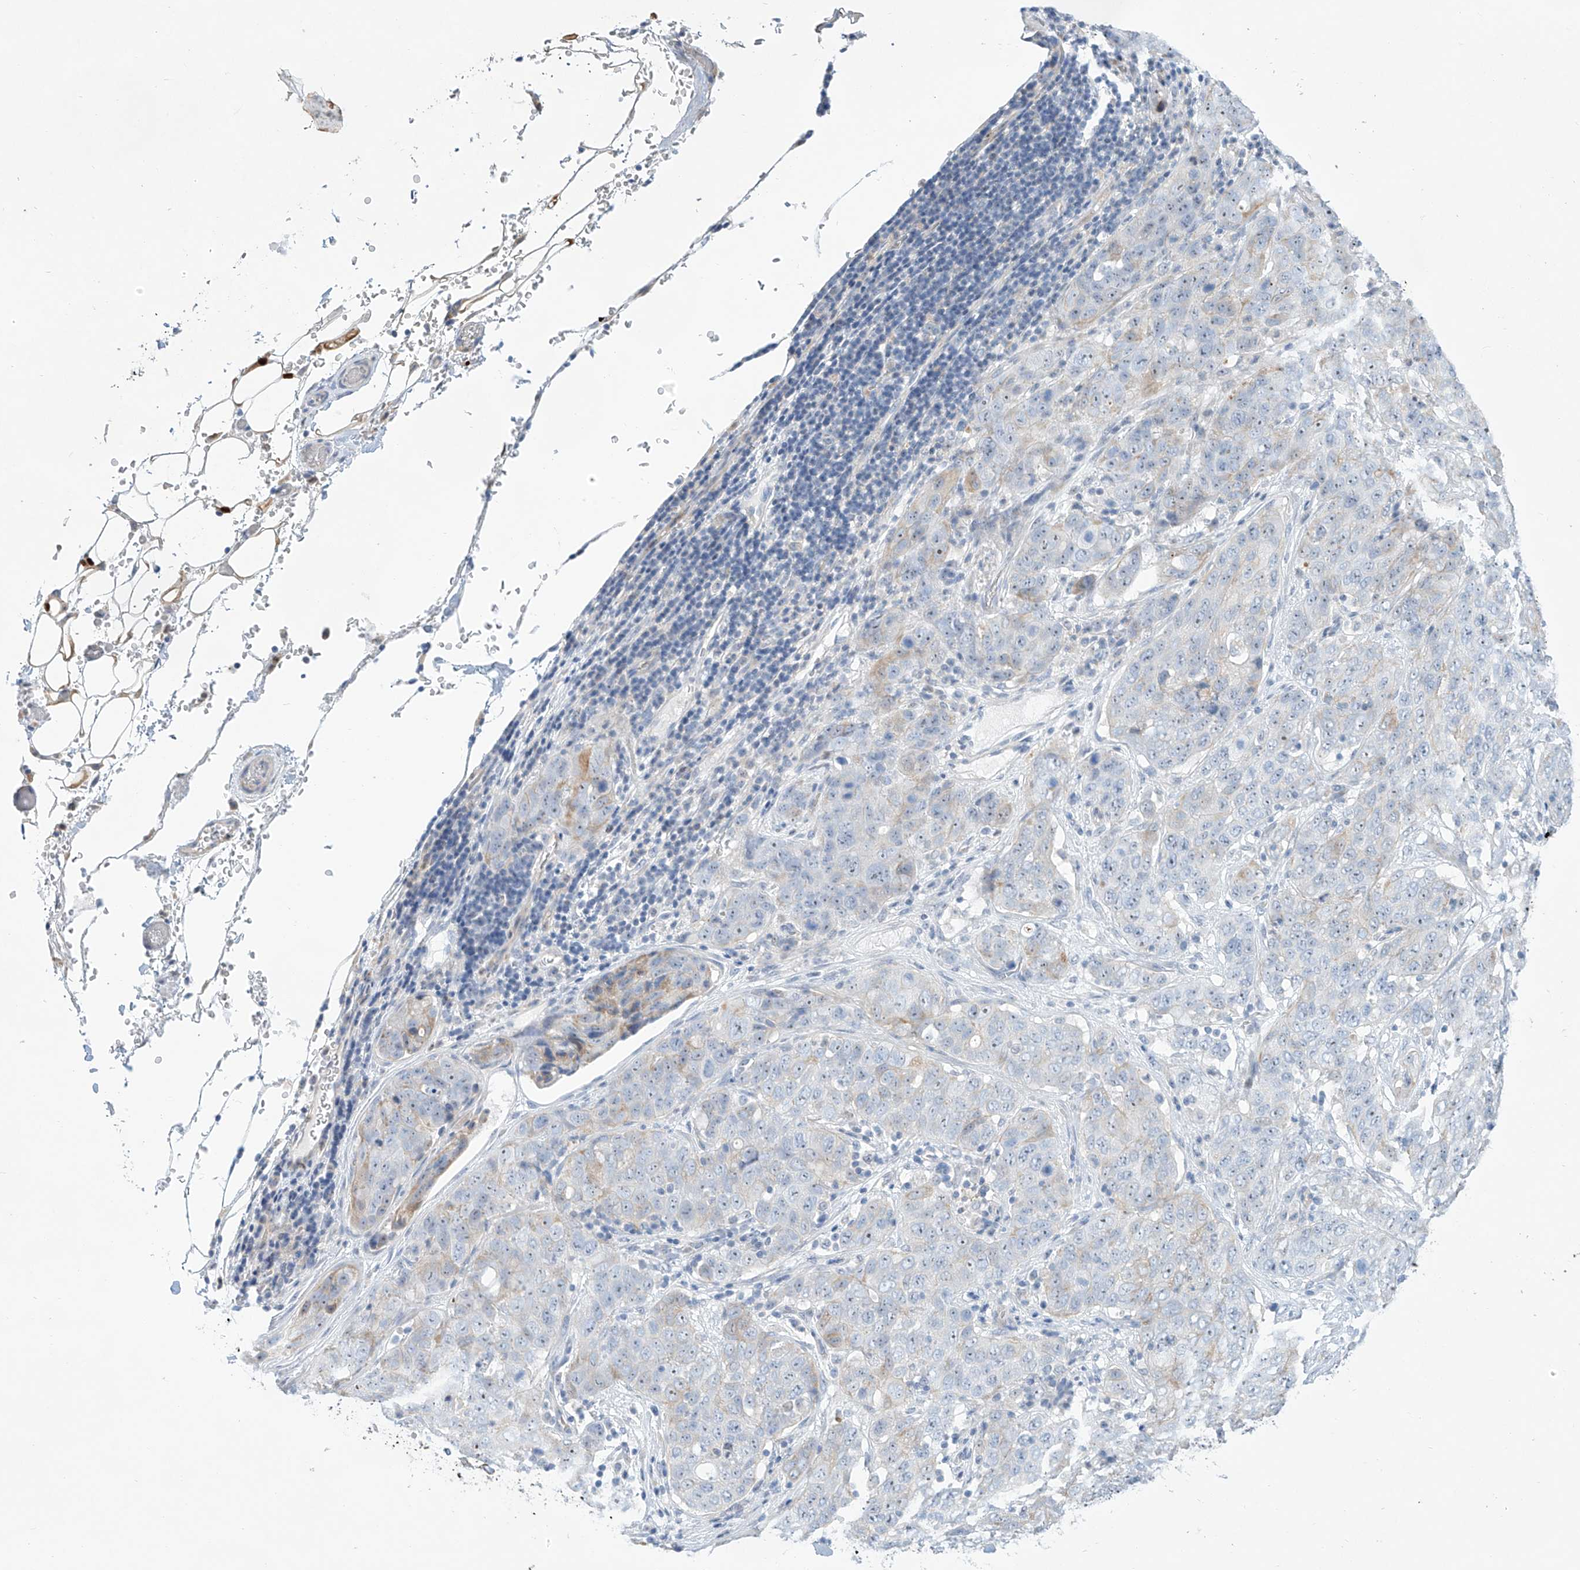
{"staining": {"intensity": "negative", "quantity": "none", "location": "none"}, "tissue": "stomach cancer", "cell_type": "Tumor cells", "image_type": "cancer", "snomed": [{"axis": "morphology", "description": "Normal tissue, NOS"}, {"axis": "morphology", "description": "Adenocarcinoma, NOS"}, {"axis": "topography", "description": "Lymph node"}, {"axis": "topography", "description": "Stomach"}], "caption": "The micrograph demonstrates no staining of tumor cells in stomach adenocarcinoma.", "gene": "SNU13", "patient": {"sex": "male", "age": 48}}